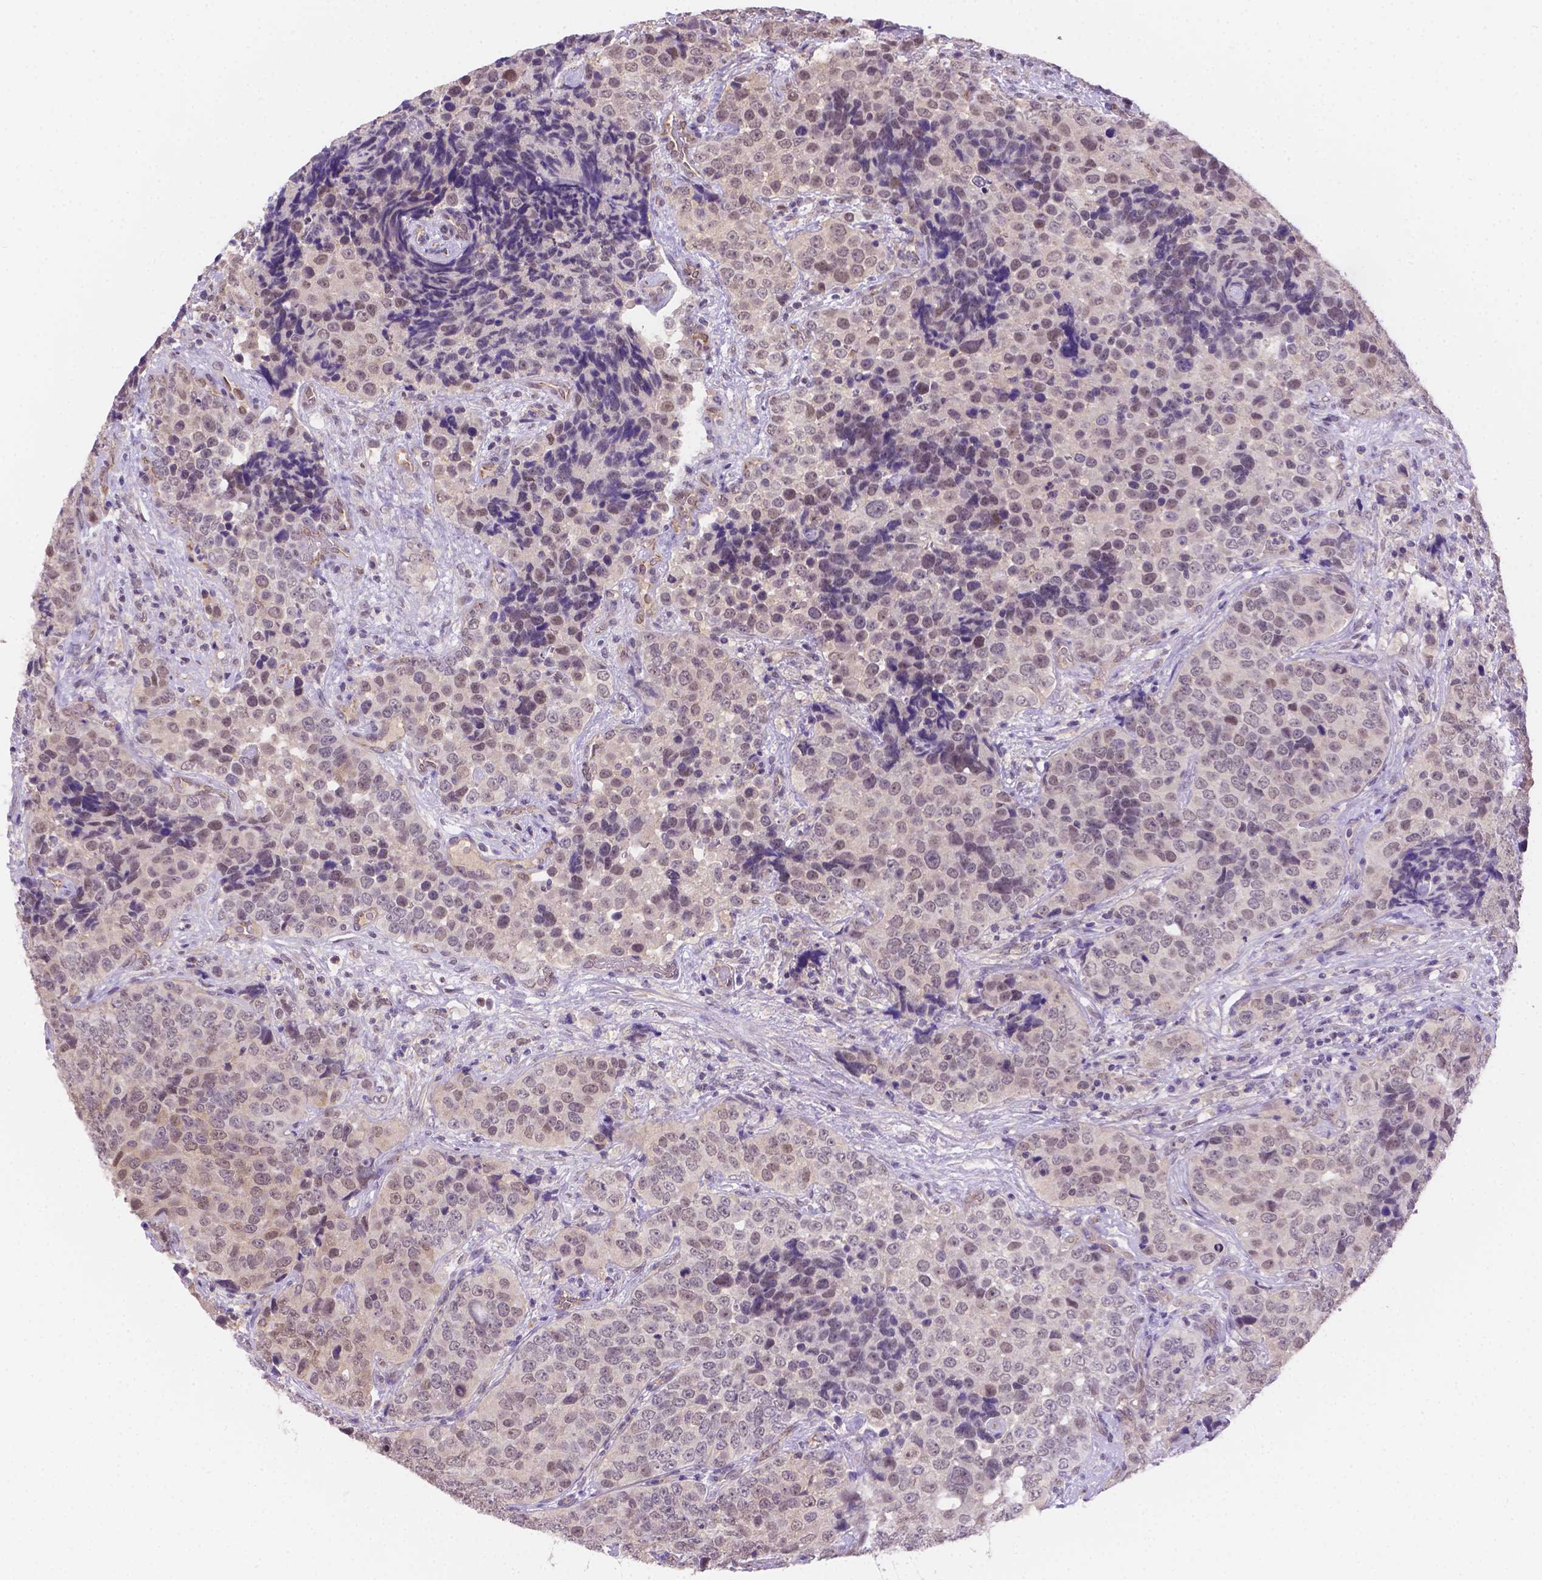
{"staining": {"intensity": "weak", "quantity": "25%-75%", "location": "nuclear"}, "tissue": "urothelial cancer", "cell_type": "Tumor cells", "image_type": "cancer", "snomed": [{"axis": "morphology", "description": "Urothelial carcinoma, NOS"}, {"axis": "topography", "description": "Urinary bladder"}], "caption": "Human urothelial cancer stained with a protein marker demonstrates weak staining in tumor cells.", "gene": "NXPE2", "patient": {"sex": "male", "age": 52}}